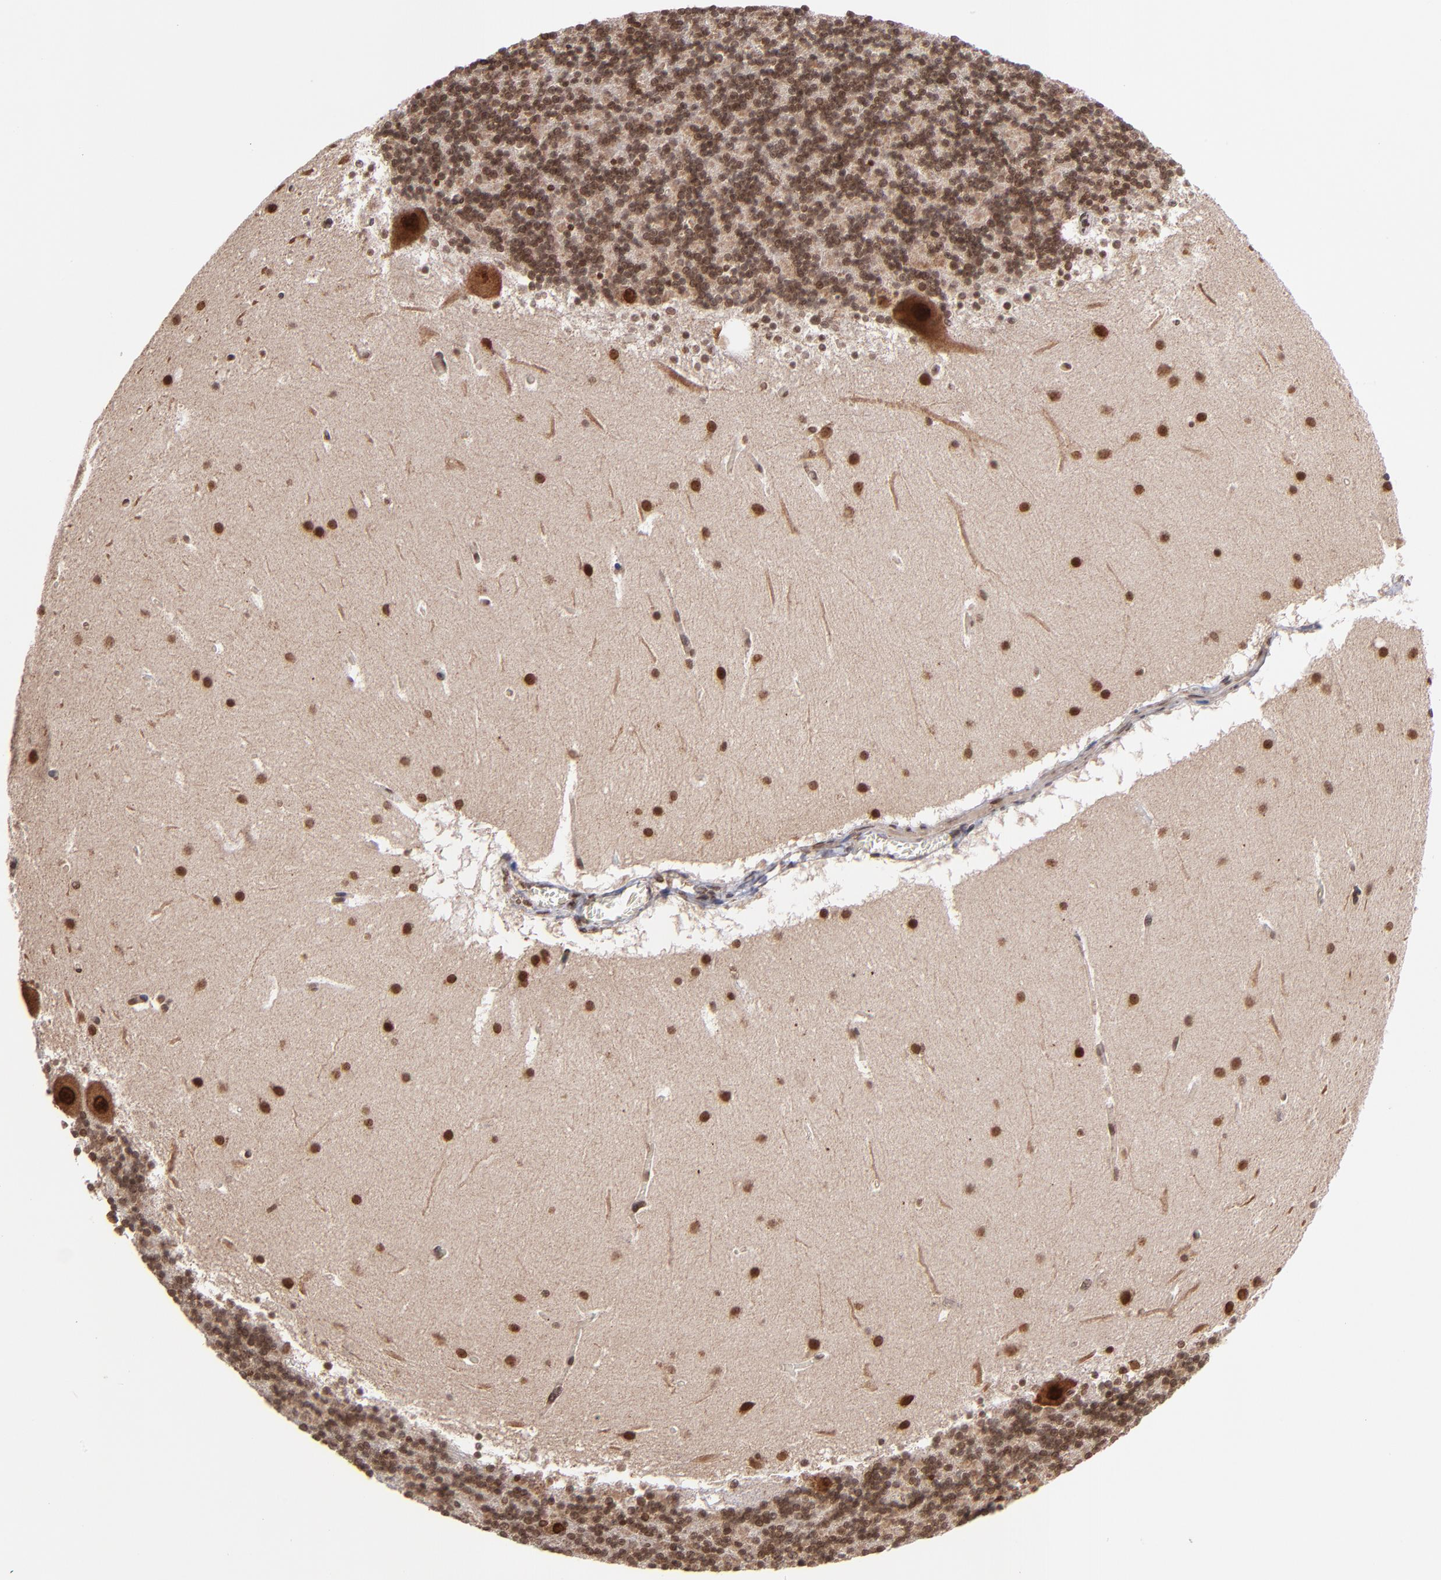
{"staining": {"intensity": "moderate", "quantity": ">75%", "location": "cytoplasmic/membranous,nuclear"}, "tissue": "cerebellum", "cell_type": "Cells in granular layer", "image_type": "normal", "snomed": [{"axis": "morphology", "description": "Normal tissue, NOS"}, {"axis": "topography", "description": "Cerebellum"}], "caption": "Protein positivity by immunohistochemistry demonstrates moderate cytoplasmic/membranous,nuclear expression in approximately >75% of cells in granular layer in unremarkable cerebellum.", "gene": "TOP1MT", "patient": {"sex": "male", "age": 45}}